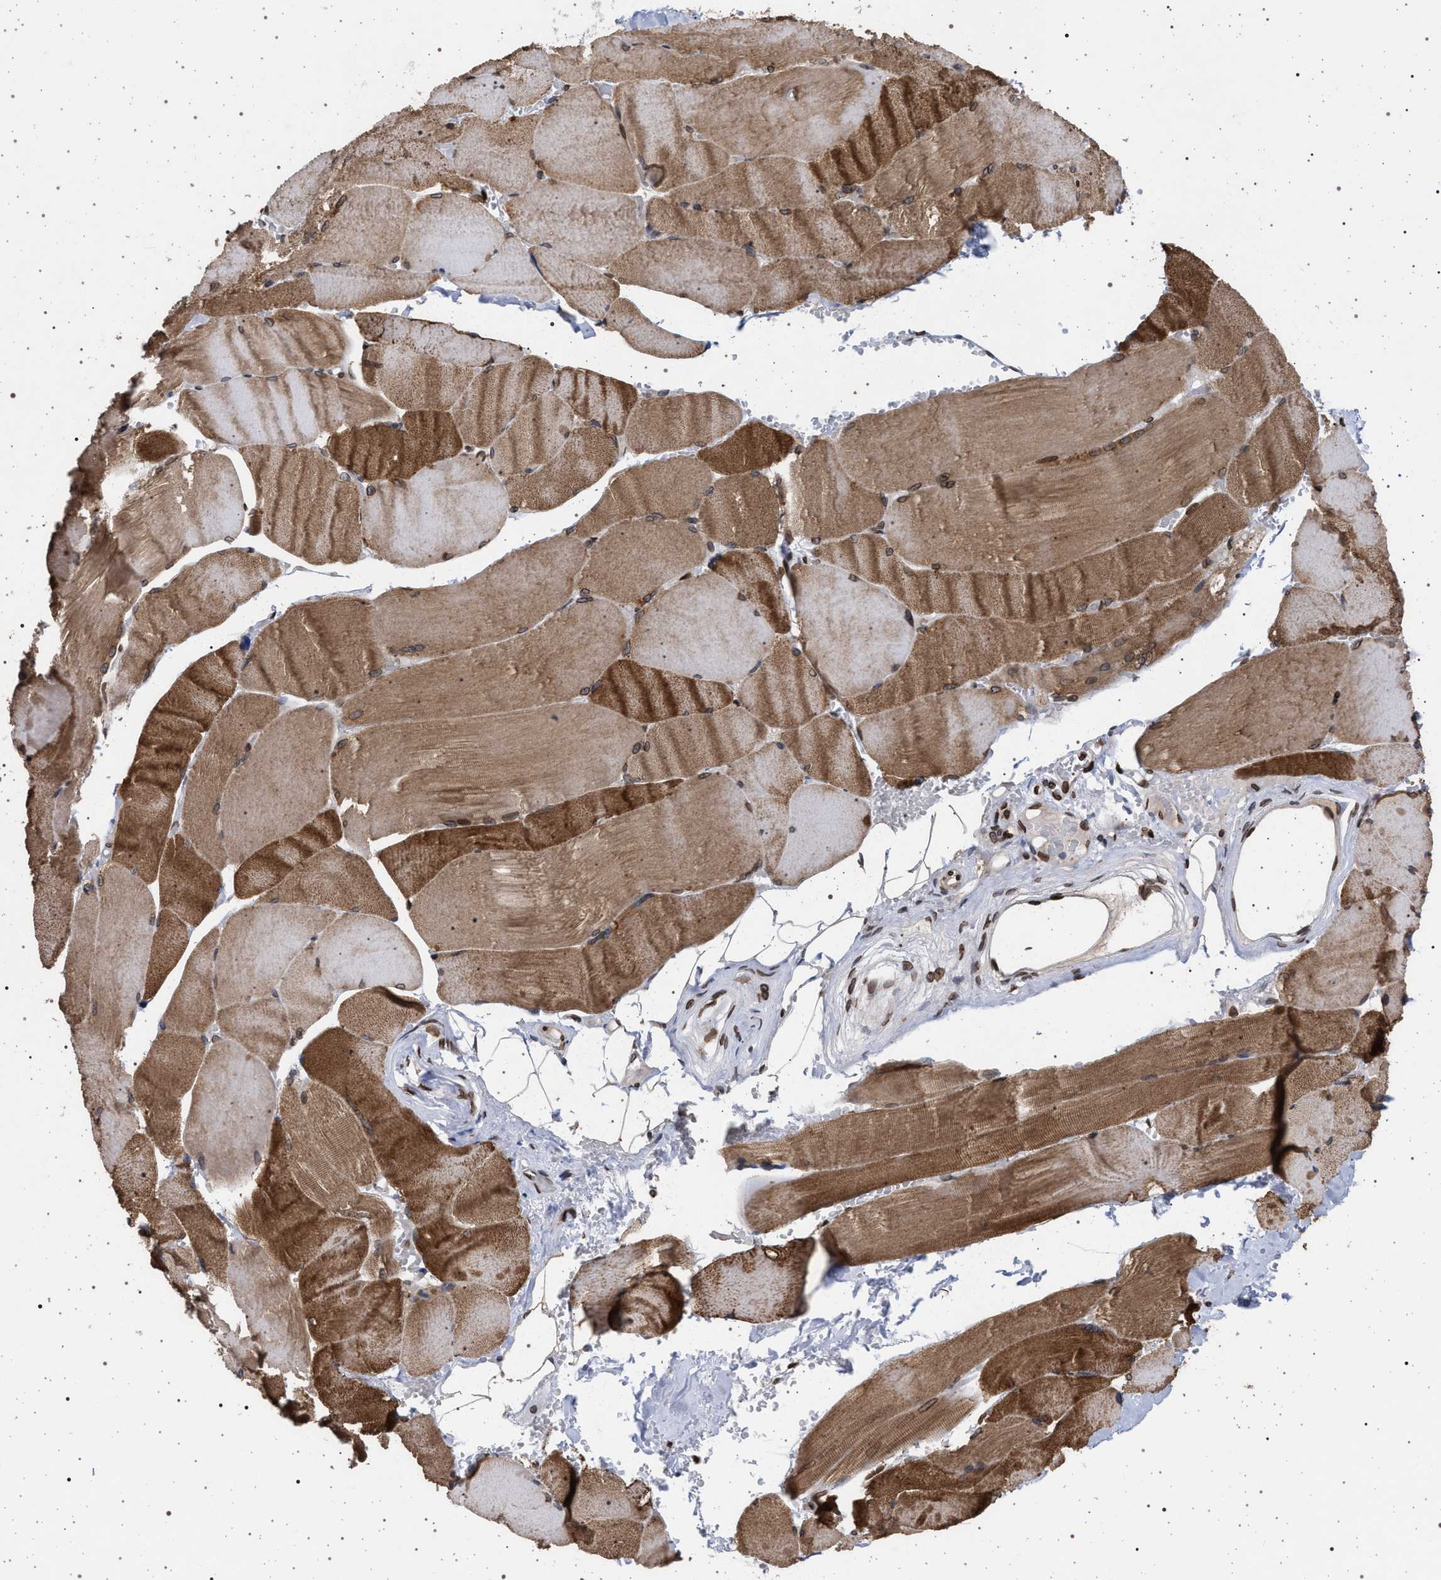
{"staining": {"intensity": "moderate", "quantity": ">75%", "location": "cytoplasmic/membranous,nuclear"}, "tissue": "skeletal muscle", "cell_type": "Myocytes", "image_type": "normal", "snomed": [{"axis": "morphology", "description": "Normal tissue, NOS"}, {"axis": "topography", "description": "Skin"}, {"axis": "topography", "description": "Skeletal muscle"}], "caption": "Approximately >75% of myocytes in unremarkable skeletal muscle demonstrate moderate cytoplasmic/membranous,nuclear protein expression as visualized by brown immunohistochemical staining.", "gene": "ING2", "patient": {"sex": "male", "age": 83}}